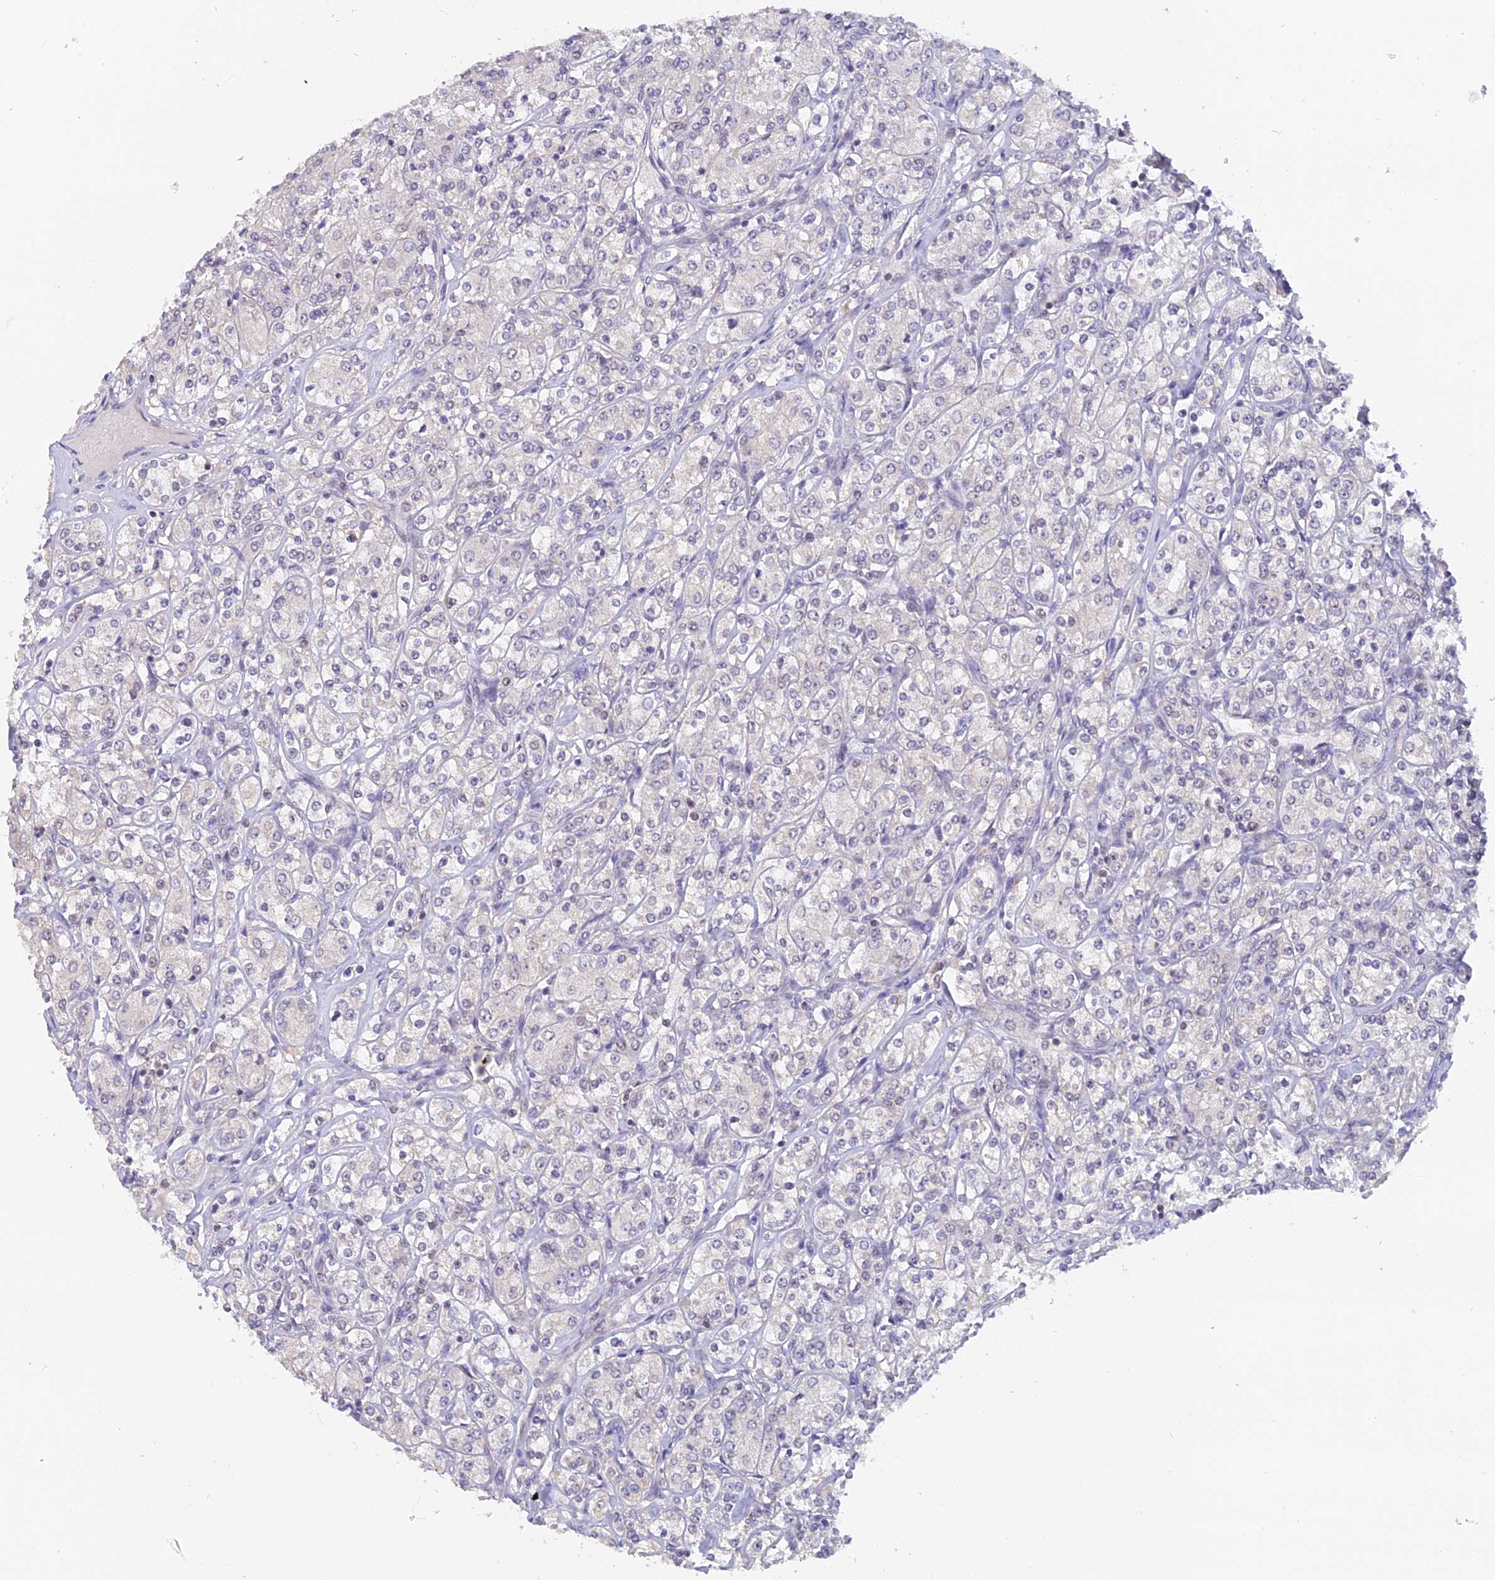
{"staining": {"intensity": "negative", "quantity": "none", "location": "none"}, "tissue": "renal cancer", "cell_type": "Tumor cells", "image_type": "cancer", "snomed": [{"axis": "morphology", "description": "Adenocarcinoma, NOS"}, {"axis": "topography", "description": "Kidney"}], "caption": "There is no significant staining in tumor cells of renal adenocarcinoma. (Brightfield microscopy of DAB immunohistochemistry at high magnification).", "gene": "RFC5", "patient": {"sex": "male", "age": 77}}